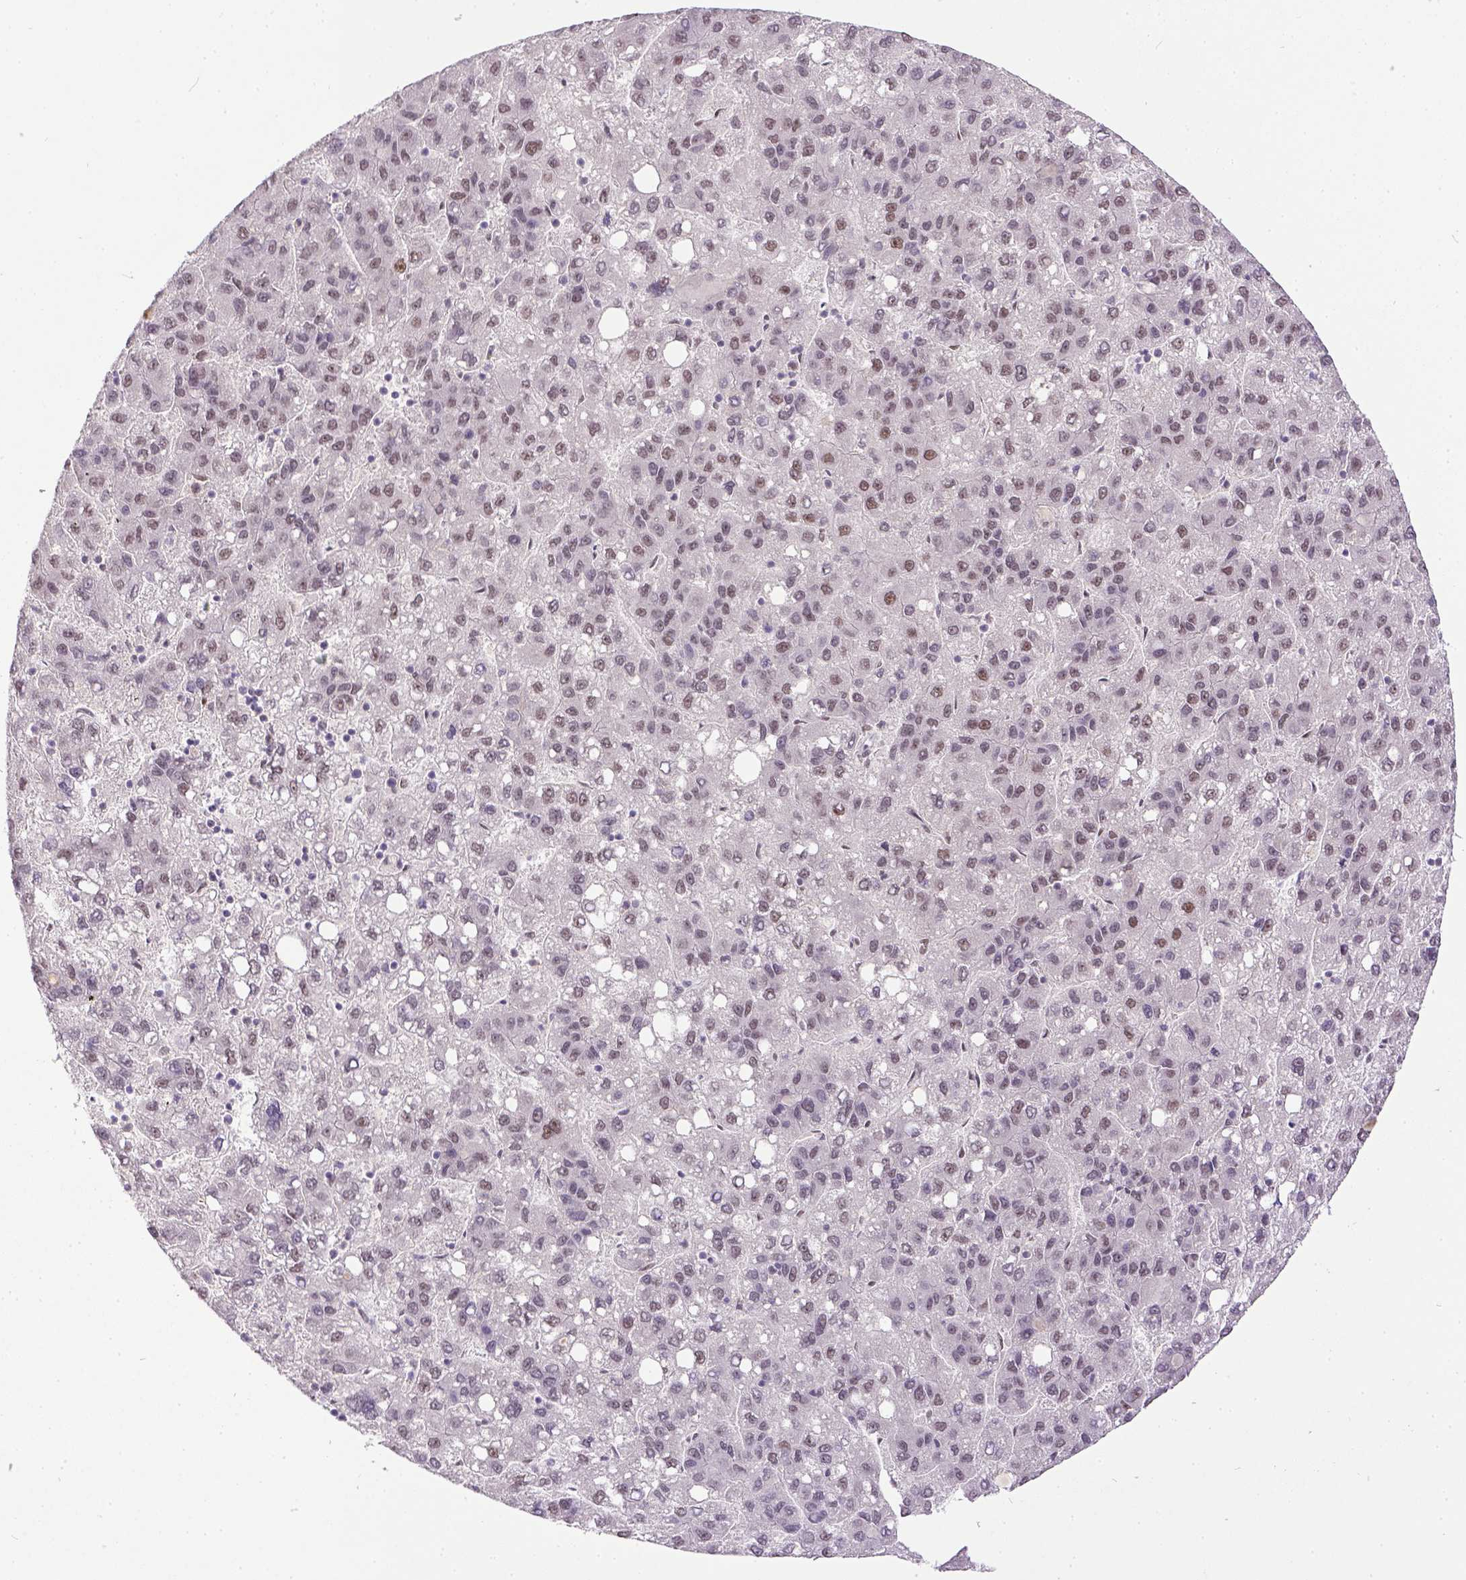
{"staining": {"intensity": "weak", "quantity": "25%-75%", "location": "nuclear"}, "tissue": "liver cancer", "cell_type": "Tumor cells", "image_type": "cancer", "snomed": [{"axis": "morphology", "description": "Carcinoma, Hepatocellular, NOS"}, {"axis": "topography", "description": "Liver"}], "caption": "Weak nuclear expression is identified in about 25%-75% of tumor cells in liver hepatocellular carcinoma. (brown staining indicates protein expression, while blue staining denotes nuclei).", "gene": "ERCC1", "patient": {"sex": "female", "age": 82}}